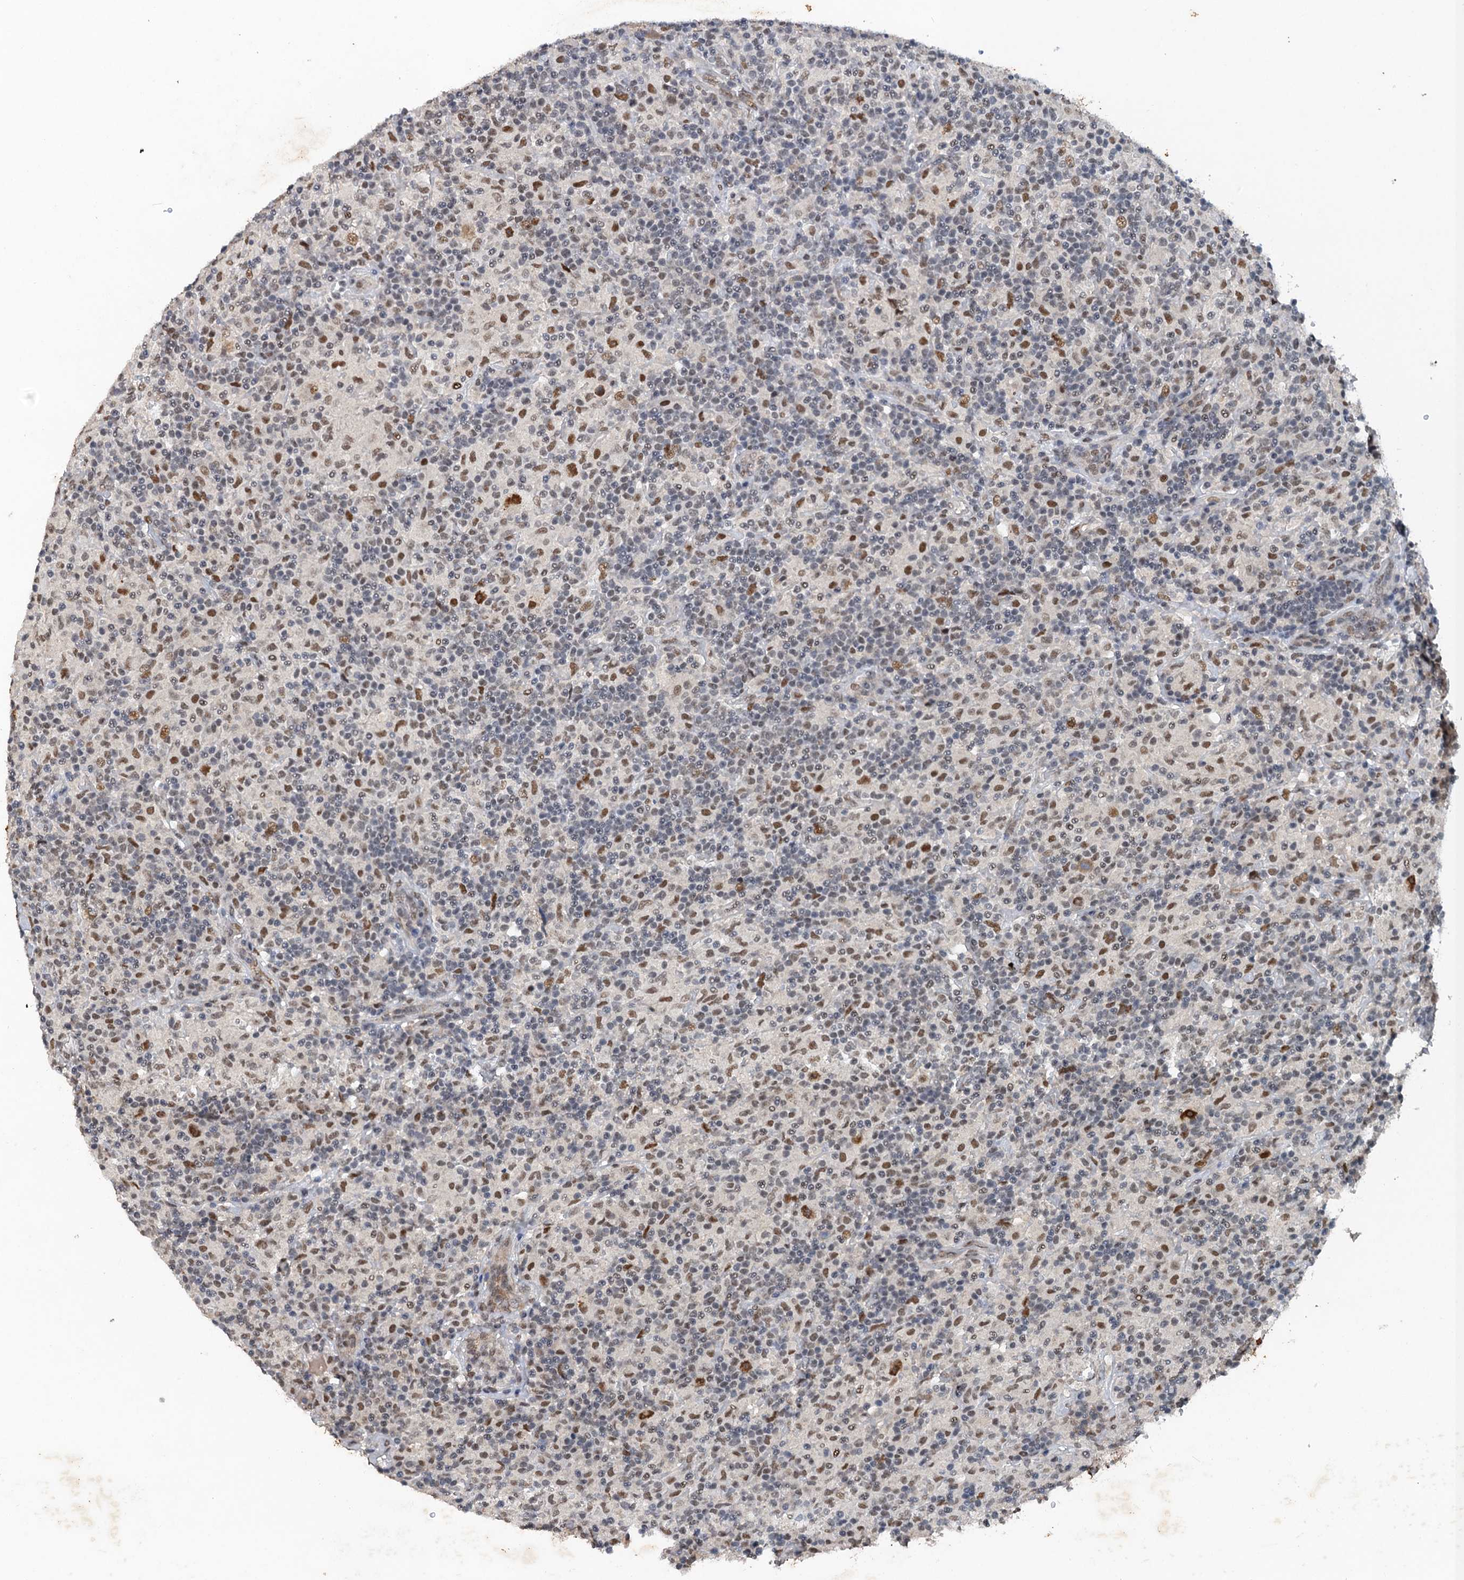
{"staining": {"intensity": "moderate", "quantity": ">75%", "location": "nuclear"}, "tissue": "lymphoma", "cell_type": "Tumor cells", "image_type": "cancer", "snomed": [{"axis": "morphology", "description": "Hodgkin's disease, NOS"}, {"axis": "topography", "description": "Lymph node"}], "caption": "Moderate nuclear expression is identified in approximately >75% of tumor cells in lymphoma.", "gene": "CSTF3", "patient": {"sex": "male", "age": 70}}